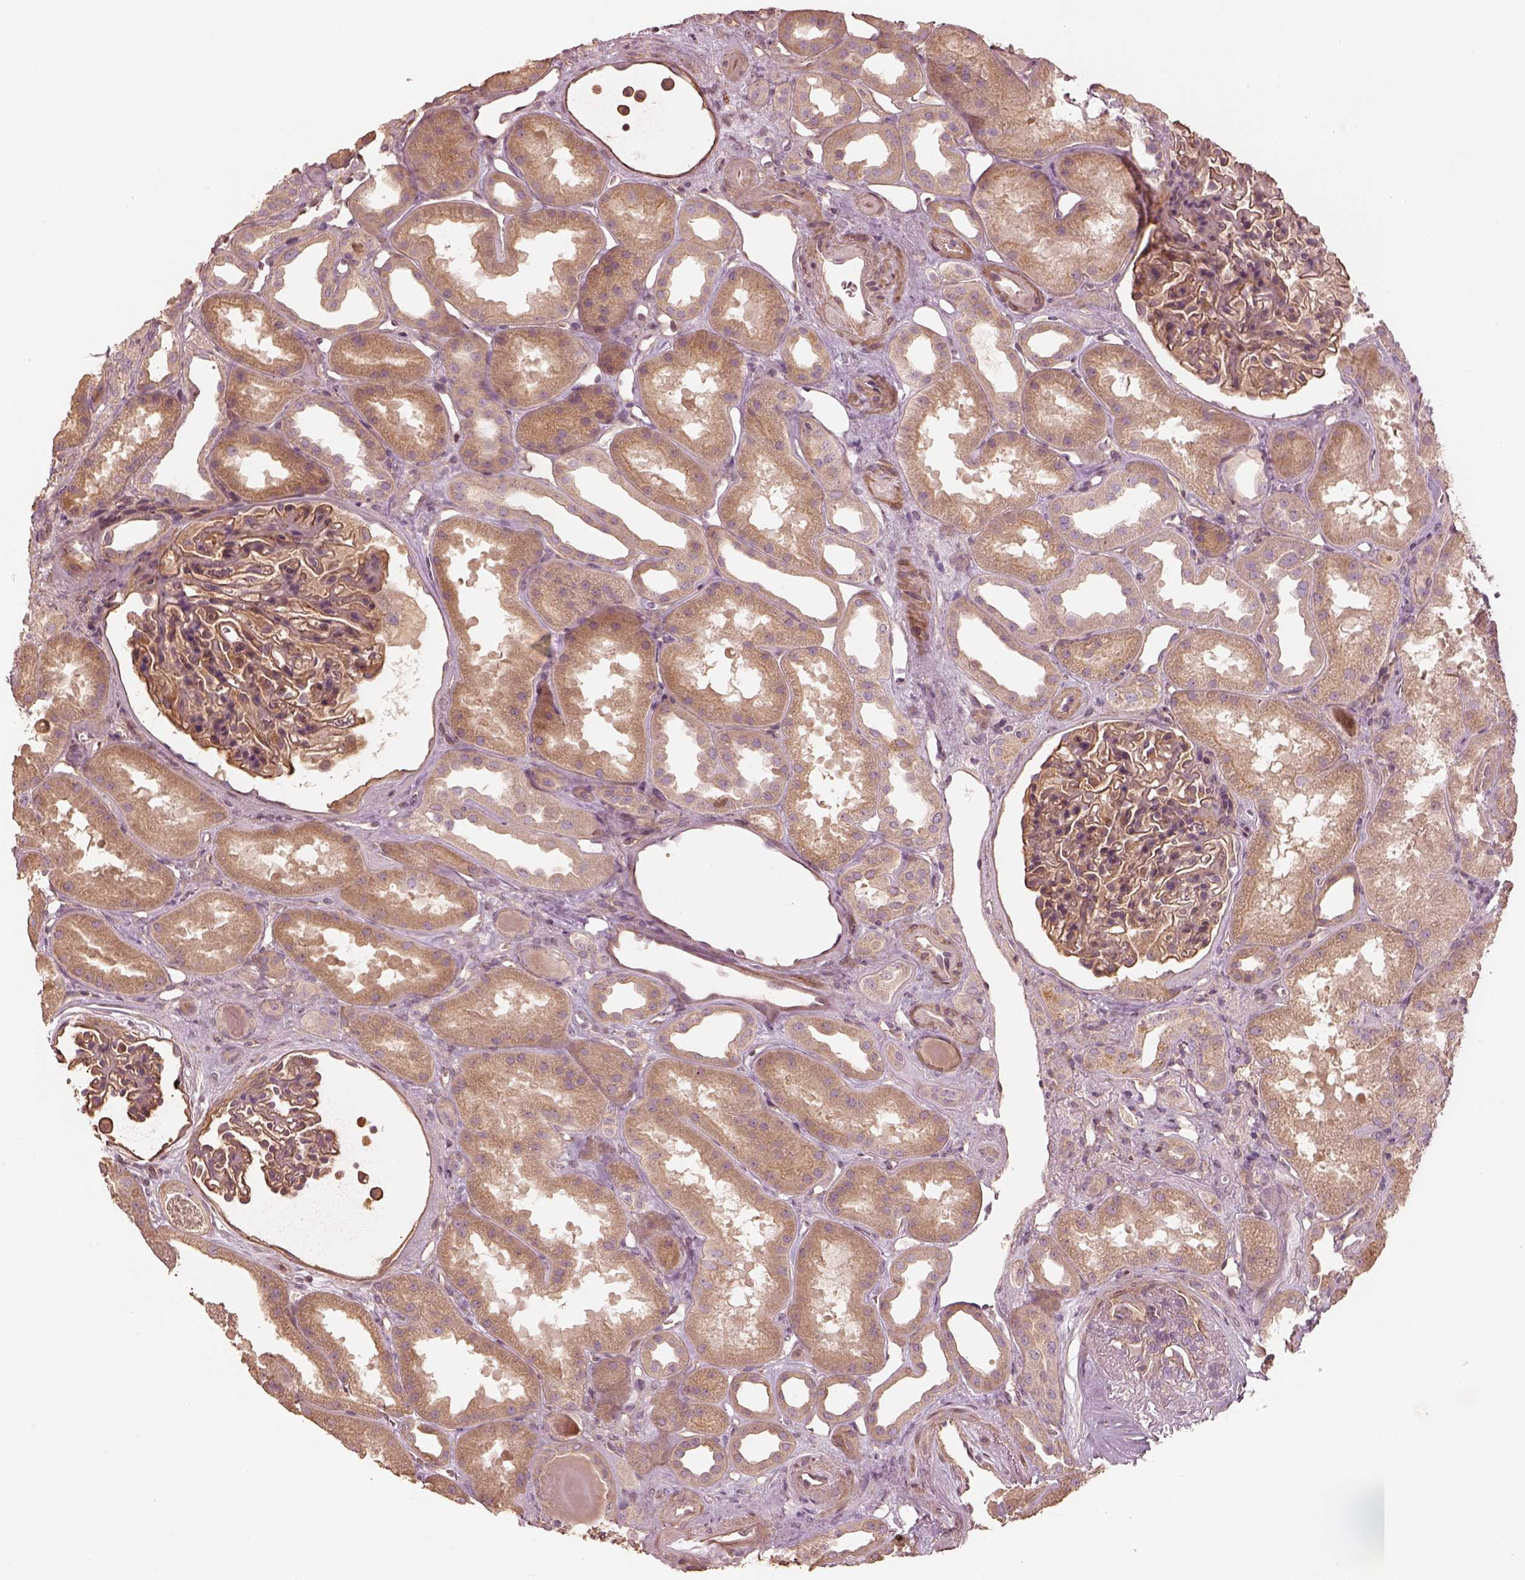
{"staining": {"intensity": "moderate", "quantity": ">75%", "location": "cytoplasmic/membranous"}, "tissue": "kidney", "cell_type": "Cells in glomeruli", "image_type": "normal", "snomed": [{"axis": "morphology", "description": "Normal tissue, NOS"}, {"axis": "topography", "description": "Kidney"}], "caption": "Unremarkable kidney demonstrates moderate cytoplasmic/membranous expression in about >75% of cells in glomeruli.", "gene": "OTOGL", "patient": {"sex": "male", "age": 61}}